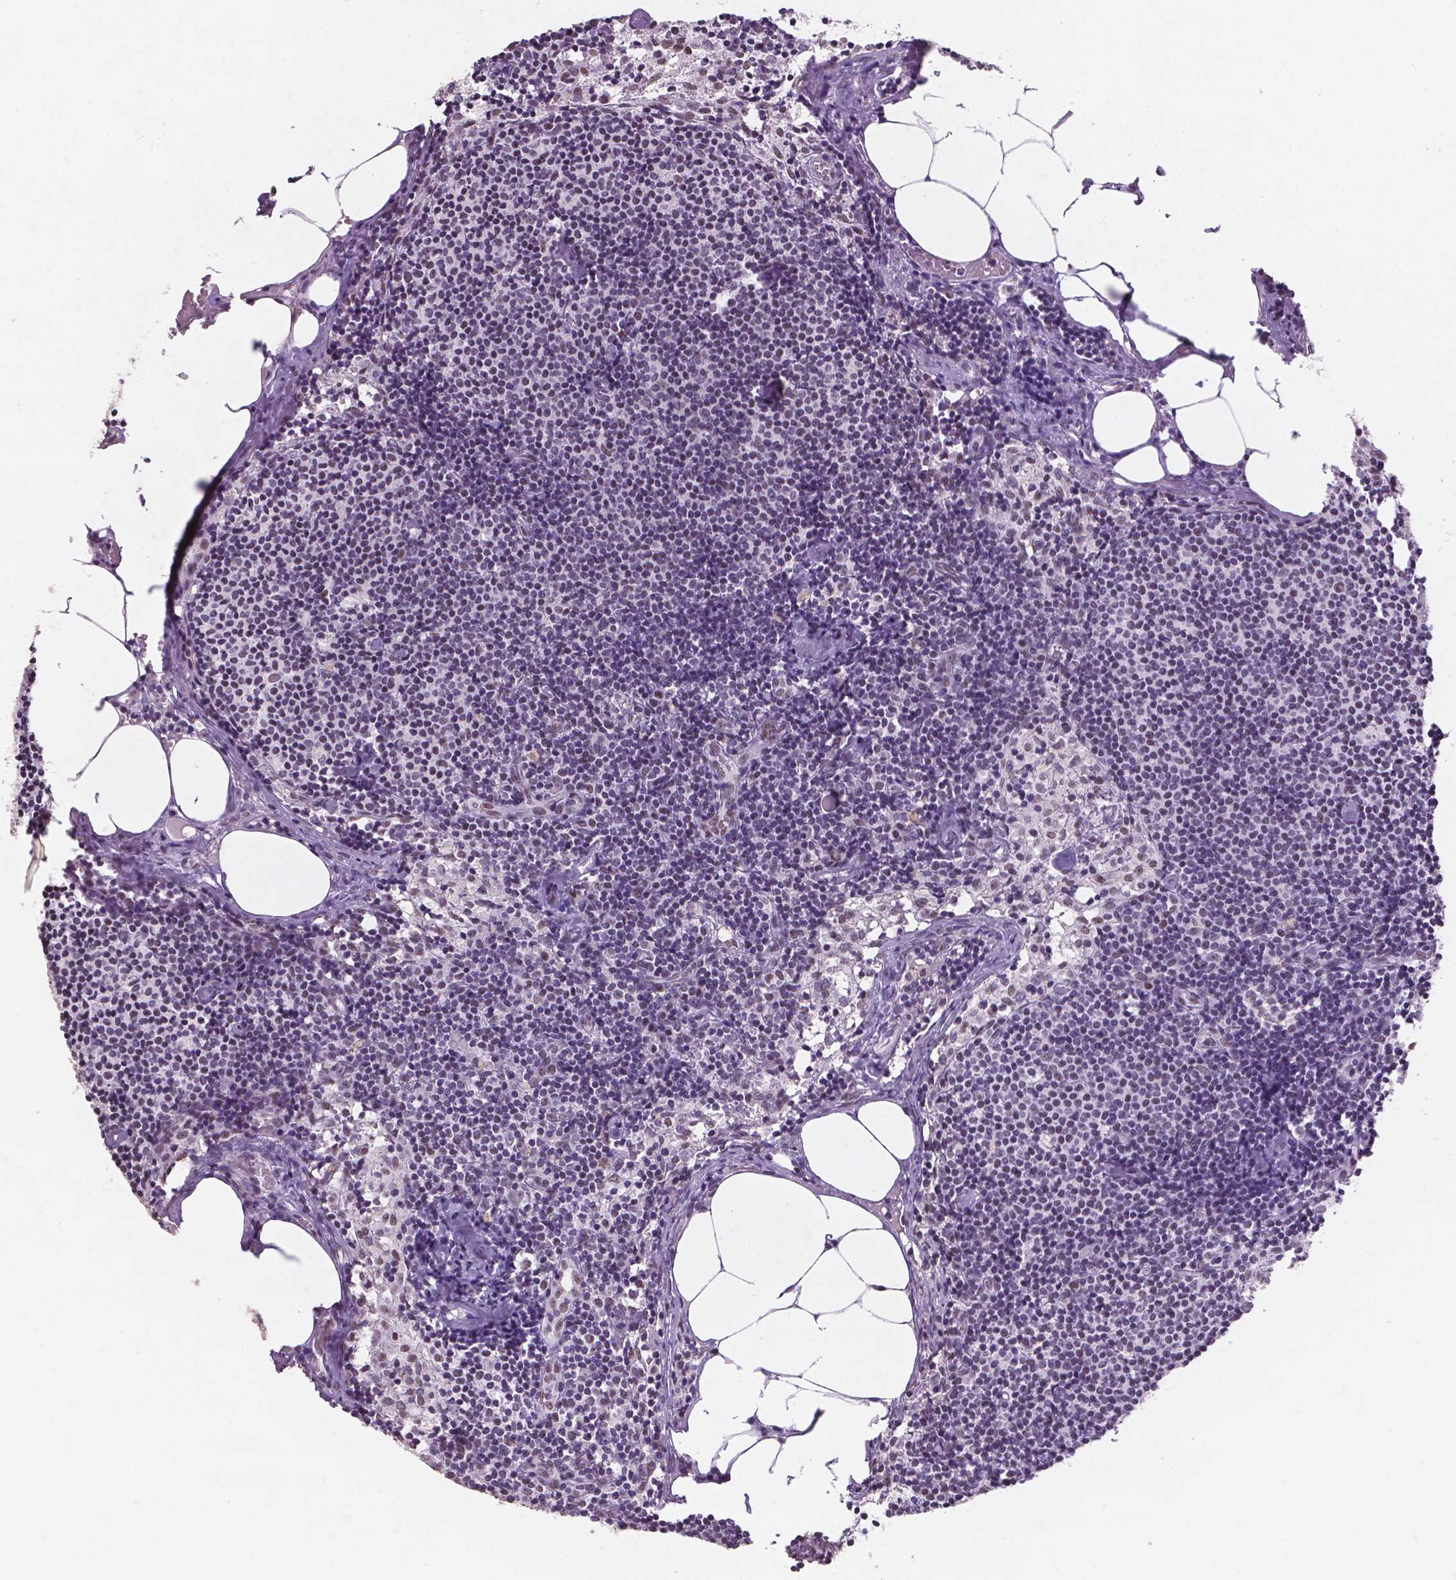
{"staining": {"intensity": "moderate", "quantity": "<25%", "location": "nuclear"}, "tissue": "lymph node", "cell_type": "Germinal center cells", "image_type": "normal", "snomed": [{"axis": "morphology", "description": "Normal tissue, NOS"}, {"axis": "topography", "description": "Lymph node"}], "caption": "Brown immunohistochemical staining in unremarkable human lymph node demonstrates moderate nuclear staining in about <25% of germinal center cells.", "gene": "COIL", "patient": {"sex": "female", "age": 69}}